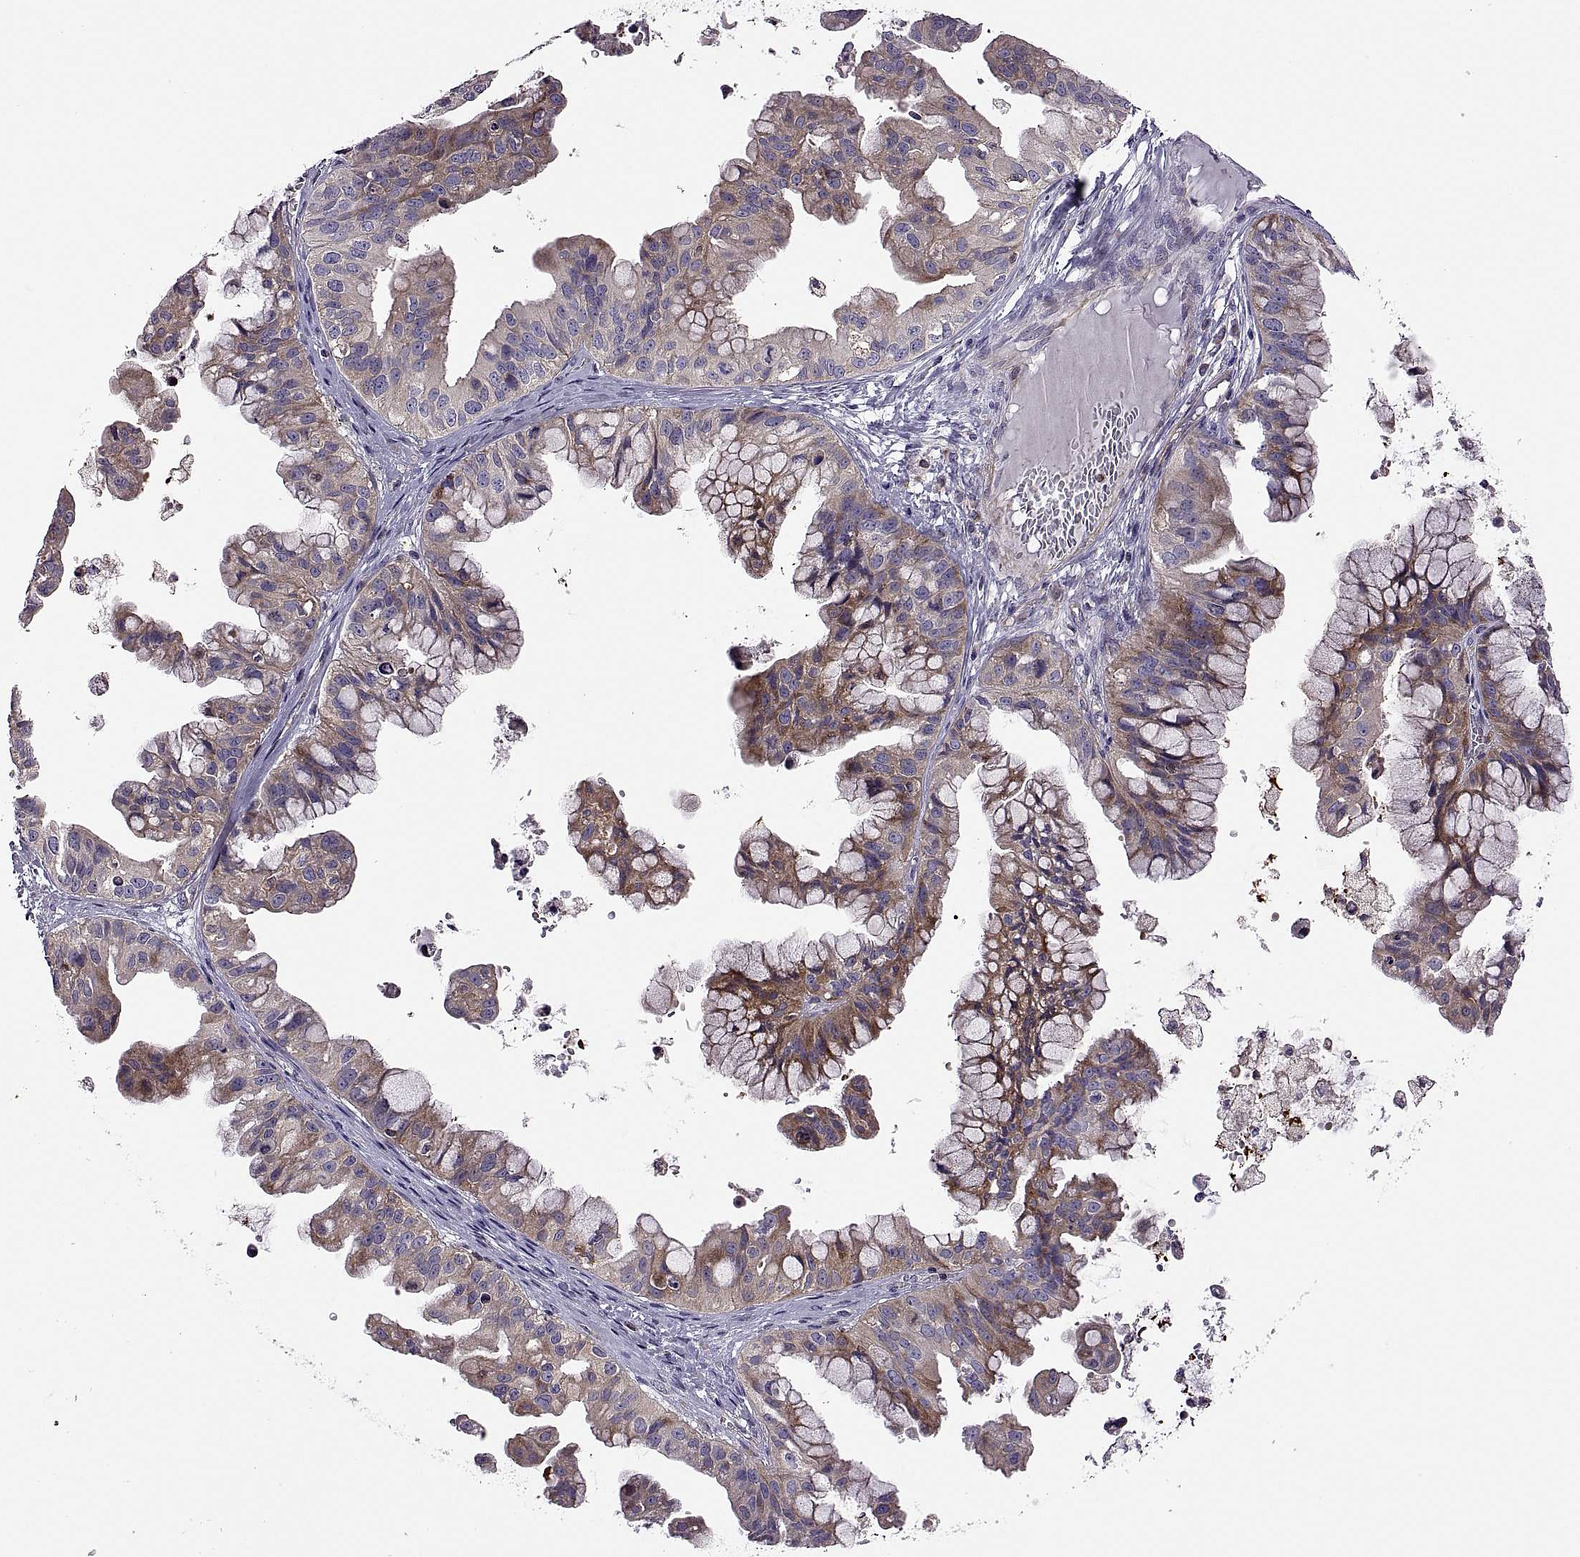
{"staining": {"intensity": "moderate", "quantity": ">75%", "location": "cytoplasmic/membranous"}, "tissue": "ovarian cancer", "cell_type": "Tumor cells", "image_type": "cancer", "snomed": [{"axis": "morphology", "description": "Cystadenocarcinoma, mucinous, NOS"}, {"axis": "topography", "description": "Ovary"}], "caption": "Protein expression analysis of human ovarian cancer (mucinous cystadenocarcinoma) reveals moderate cytoplasmic/membranous expression in approximately >75% of tumor cells.", "gene": "SPATA32", "patient": {"sex": "female", "age": 76}}